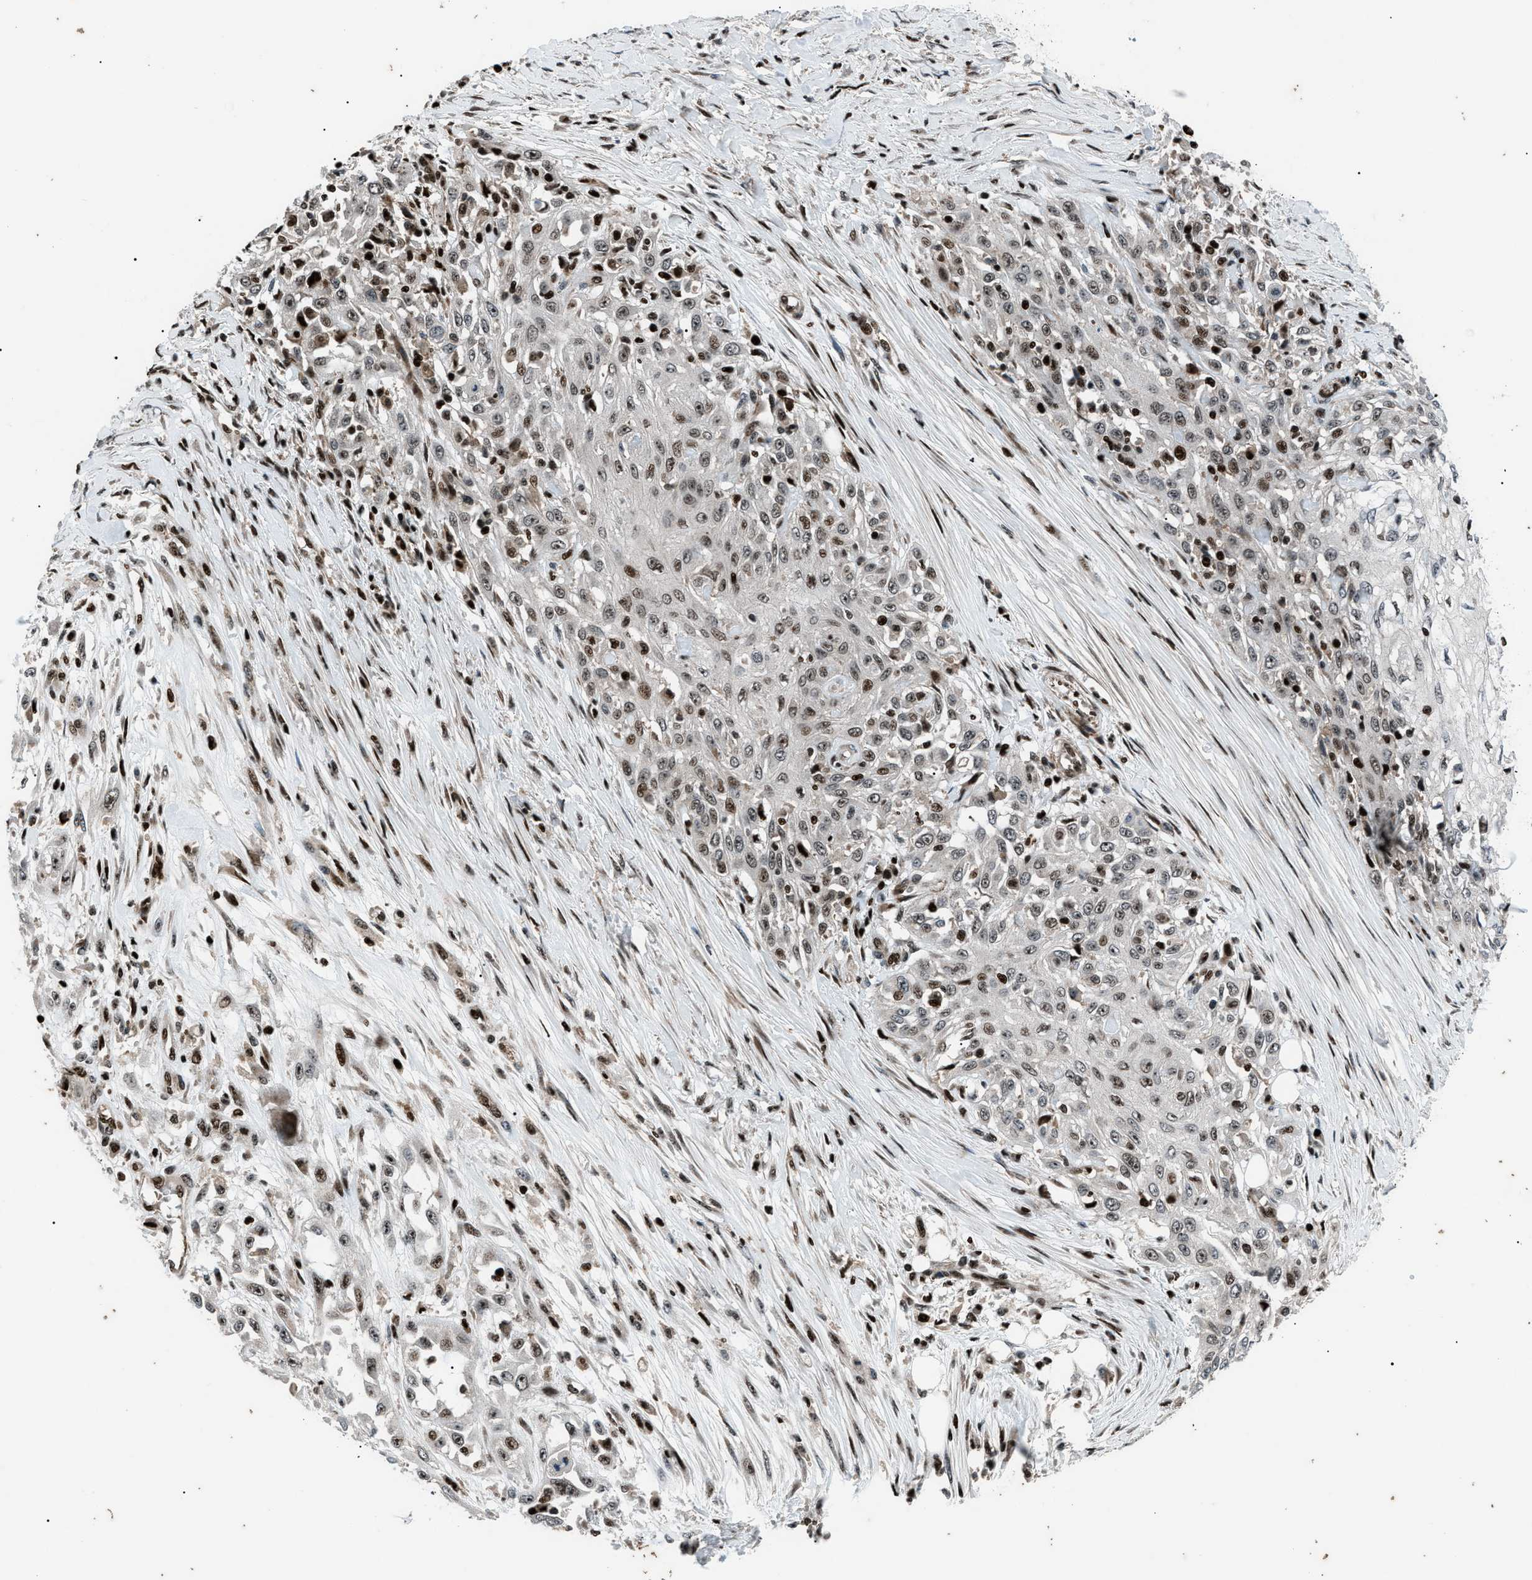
{"staining": {"intensity": "moderate", "quantity": "25%-75%", "location": "nuclear"}, "tissue": "skin cancer", "cell_type": "Tumor cells", "image_type": "cancer", "snomed": [{"axis": "morphology", "description": "Squamous cell carcinoma, NOS"}, {"axis": "morphology", "description": "Squamous cell carcinoma, metastatic, NOS"}, {"axis": "topography", "description": "Skin"}, {"axis": "topography", "description": "Lymph node"}], "caption": "Skin cancer (squamous cell carcinoma) stained with DAB (3,3'-diaminobenzidine) immunohistochemistry demonstrates medium levels of moderate nuclear positivity in approximately 25%-75% of tumor cells.", "gene": "PRKX", "patient": {"sex": "male", "age": 75}}